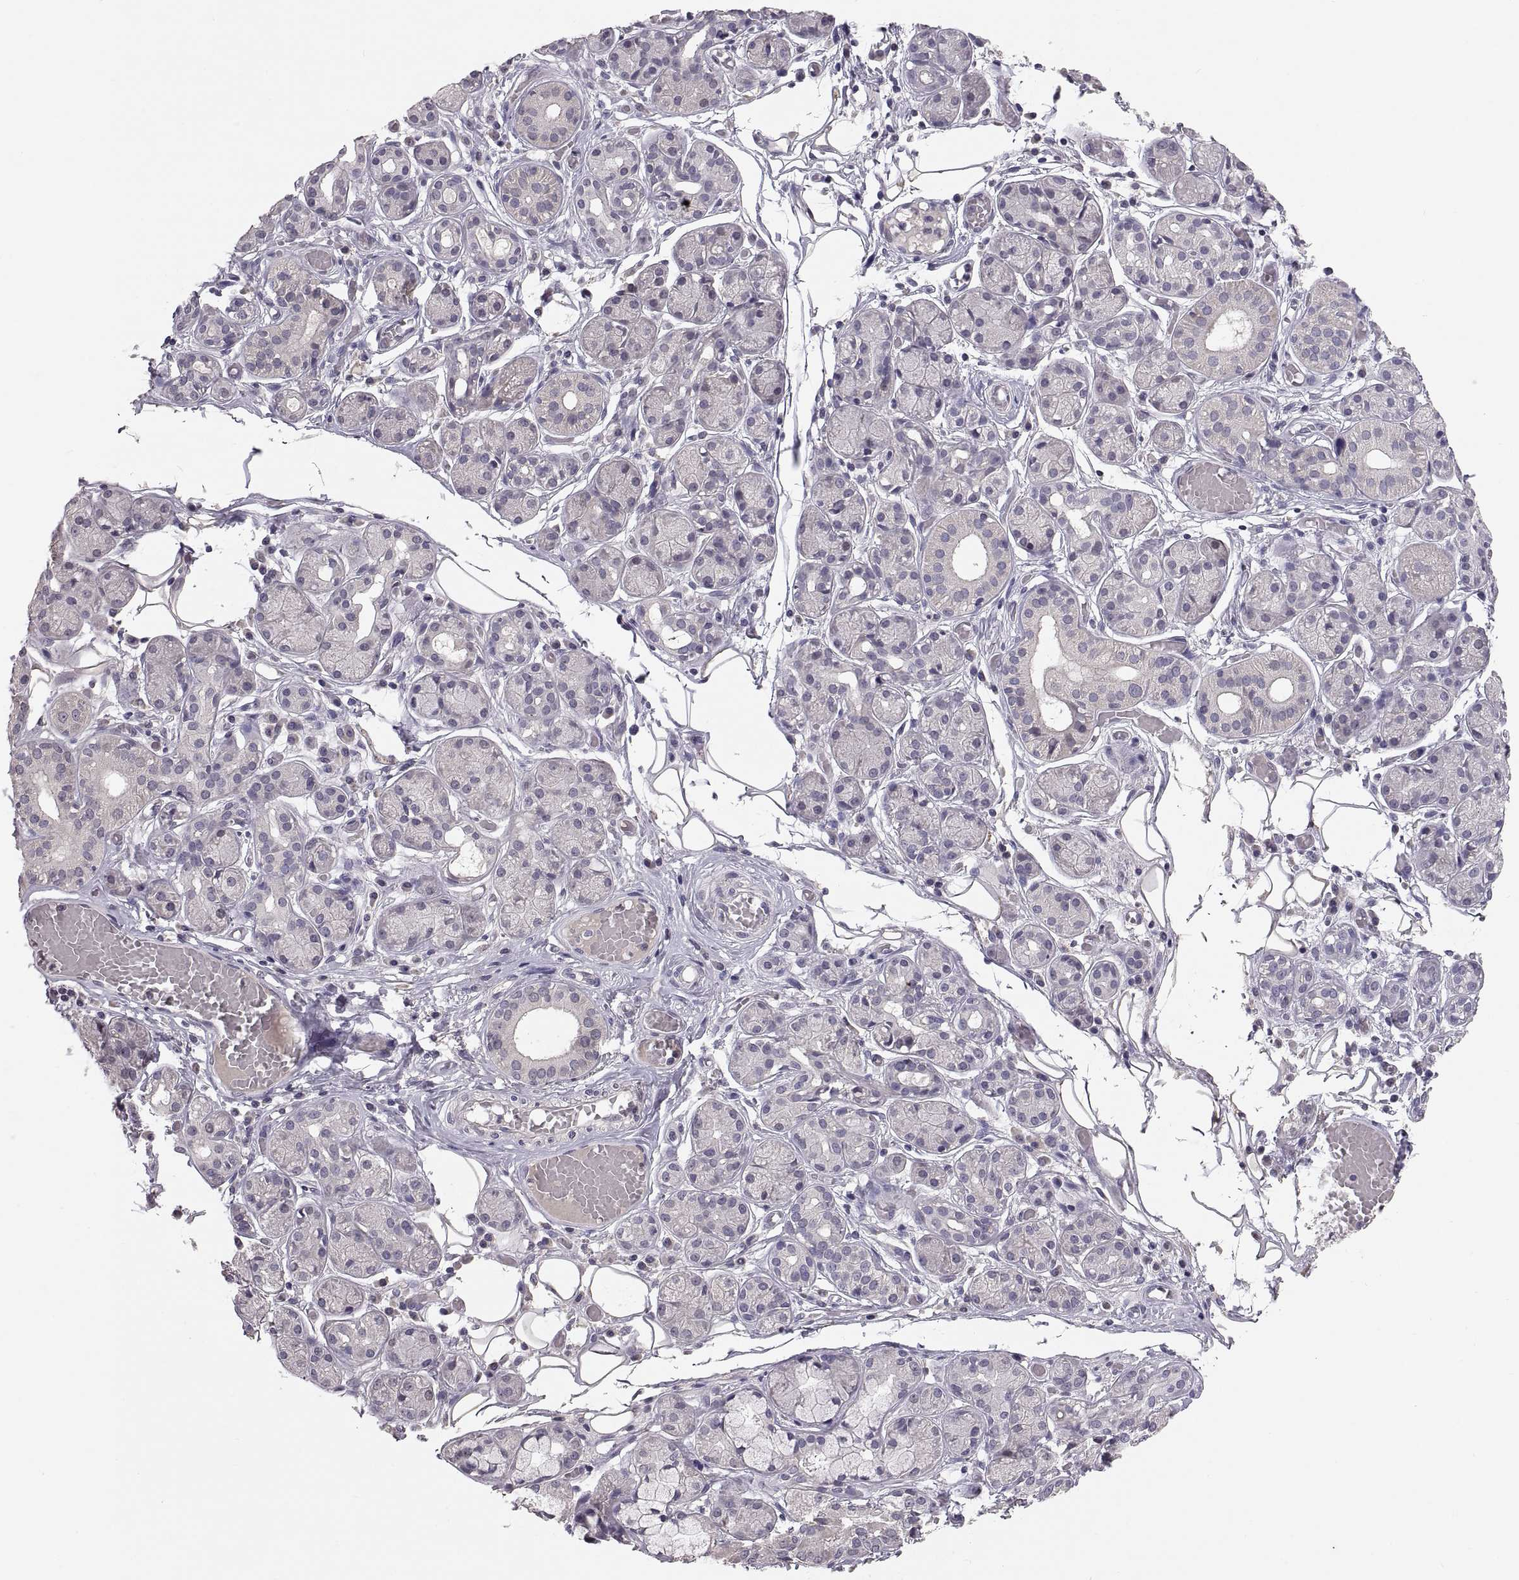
{"staining": {"intensity": "negative", "quantity": "none", "location": "none"}, "tissue": "salivary gland", "cell_type": "Glandular cells", "image_type": "normal", "snomed": [{"axis": "morphology", "description": "Normal tissue, NOS"}, {"axis": "topography", "description": "Salivary gland"}, {"axis": "topography", "description": "Peripheral nerve tissue"}], "caption": "The micrograph exhibits no staining of glandular cells in unremarkable salivary gland.", "gene": "PAX2", "patient": {"sex": "male", "age": 71}}